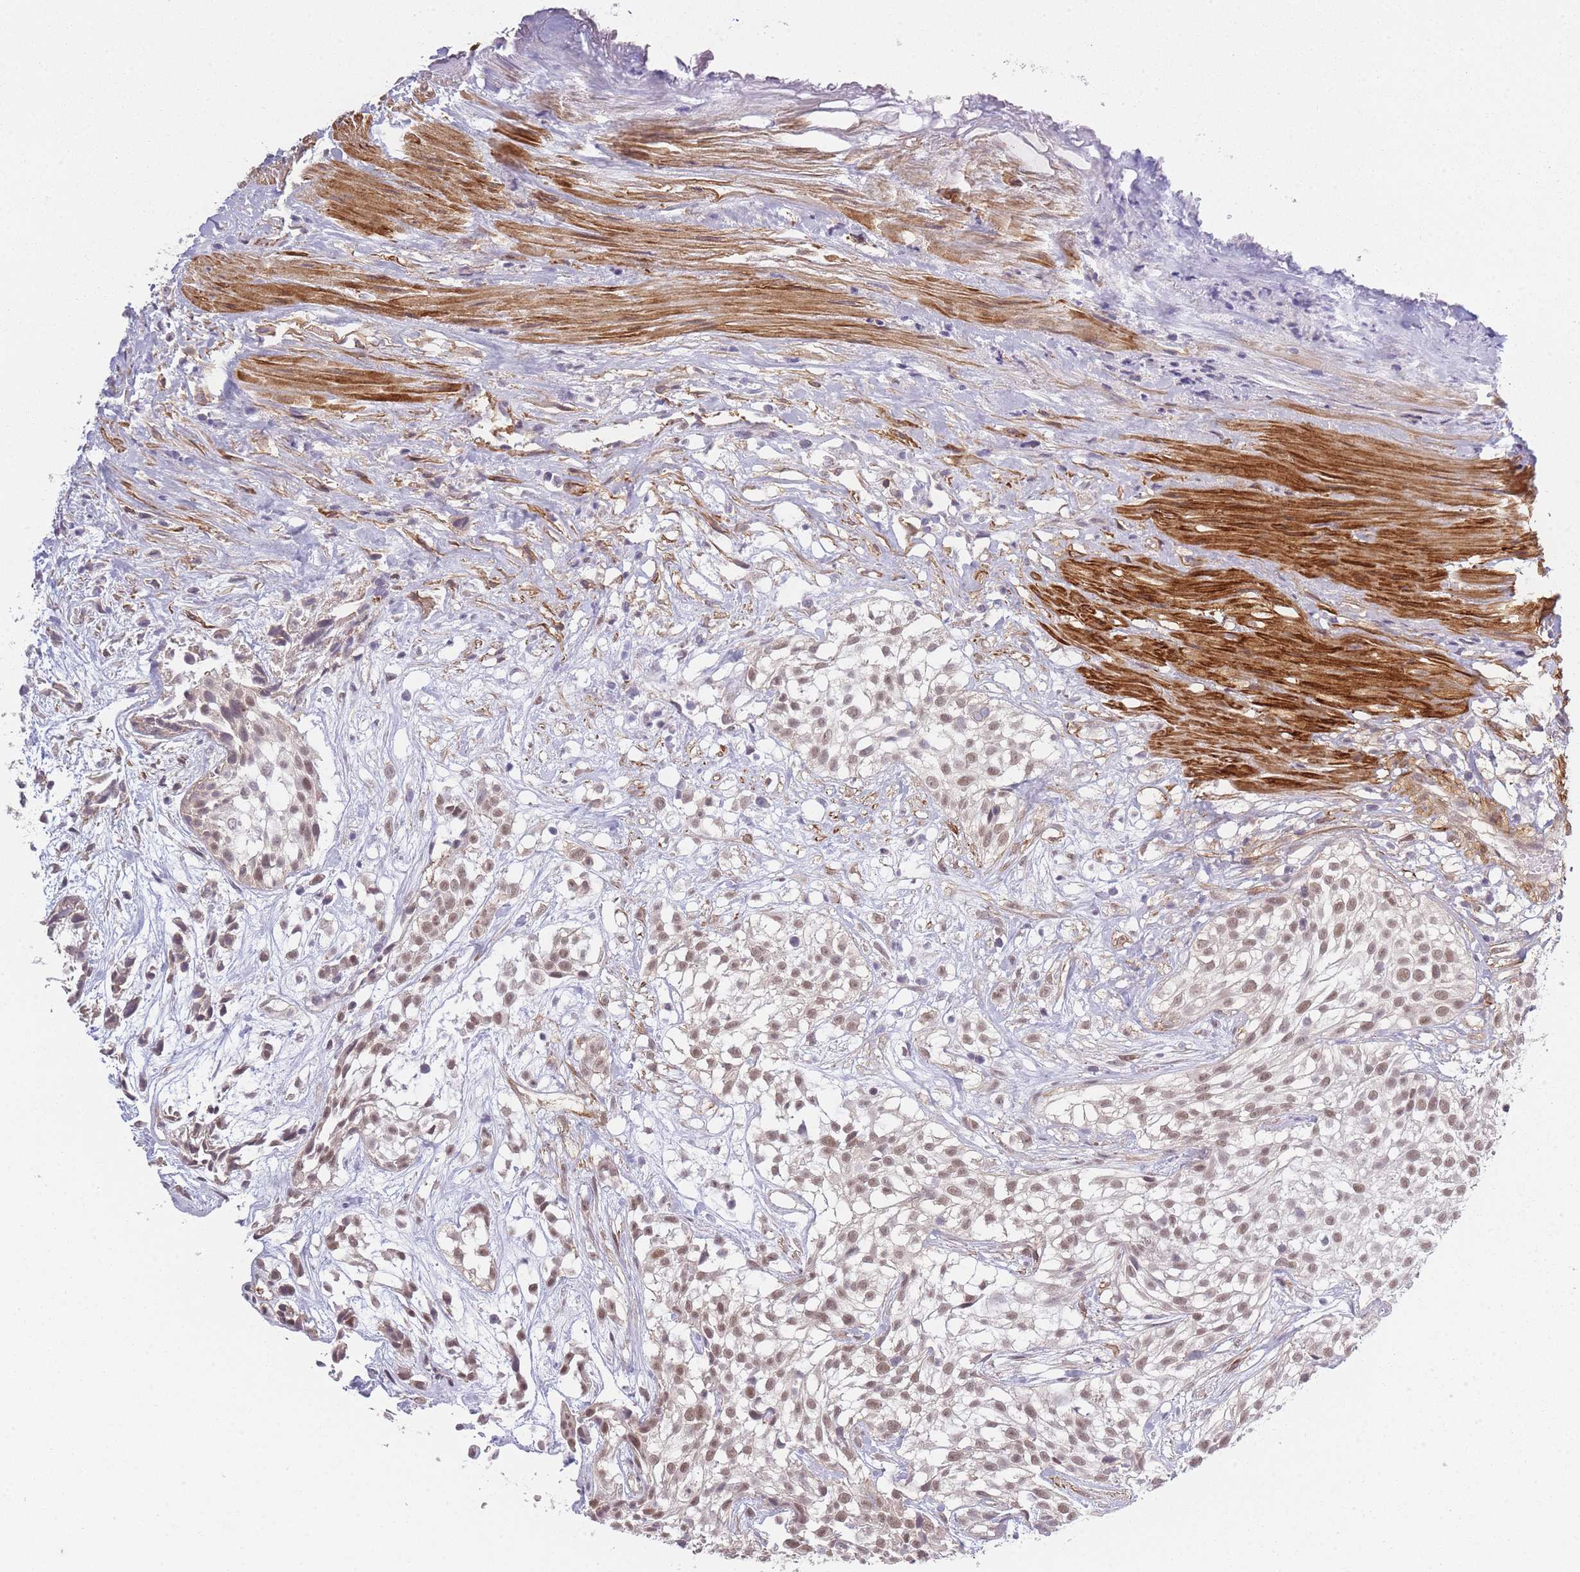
{"staining": {"intensity": "moderate", "quantity": ">75%", "location": "nuclear"}, "tissue": "urothelial cancer", "cell_type": "Tumor cells", "image_type": "cancer", "snomed": [{"axis": "morphology", "description": "Urothelial carcinoma, High grade"}, {"axis": "topography", "description": "Urinary bladder"}], "caption": "A brown stain labels moderate nuclear positivity of a protein in human urothelial cancer tumor cells.", "gene": "SIN3B", "patient": {"sex": "male", "age": 56}}